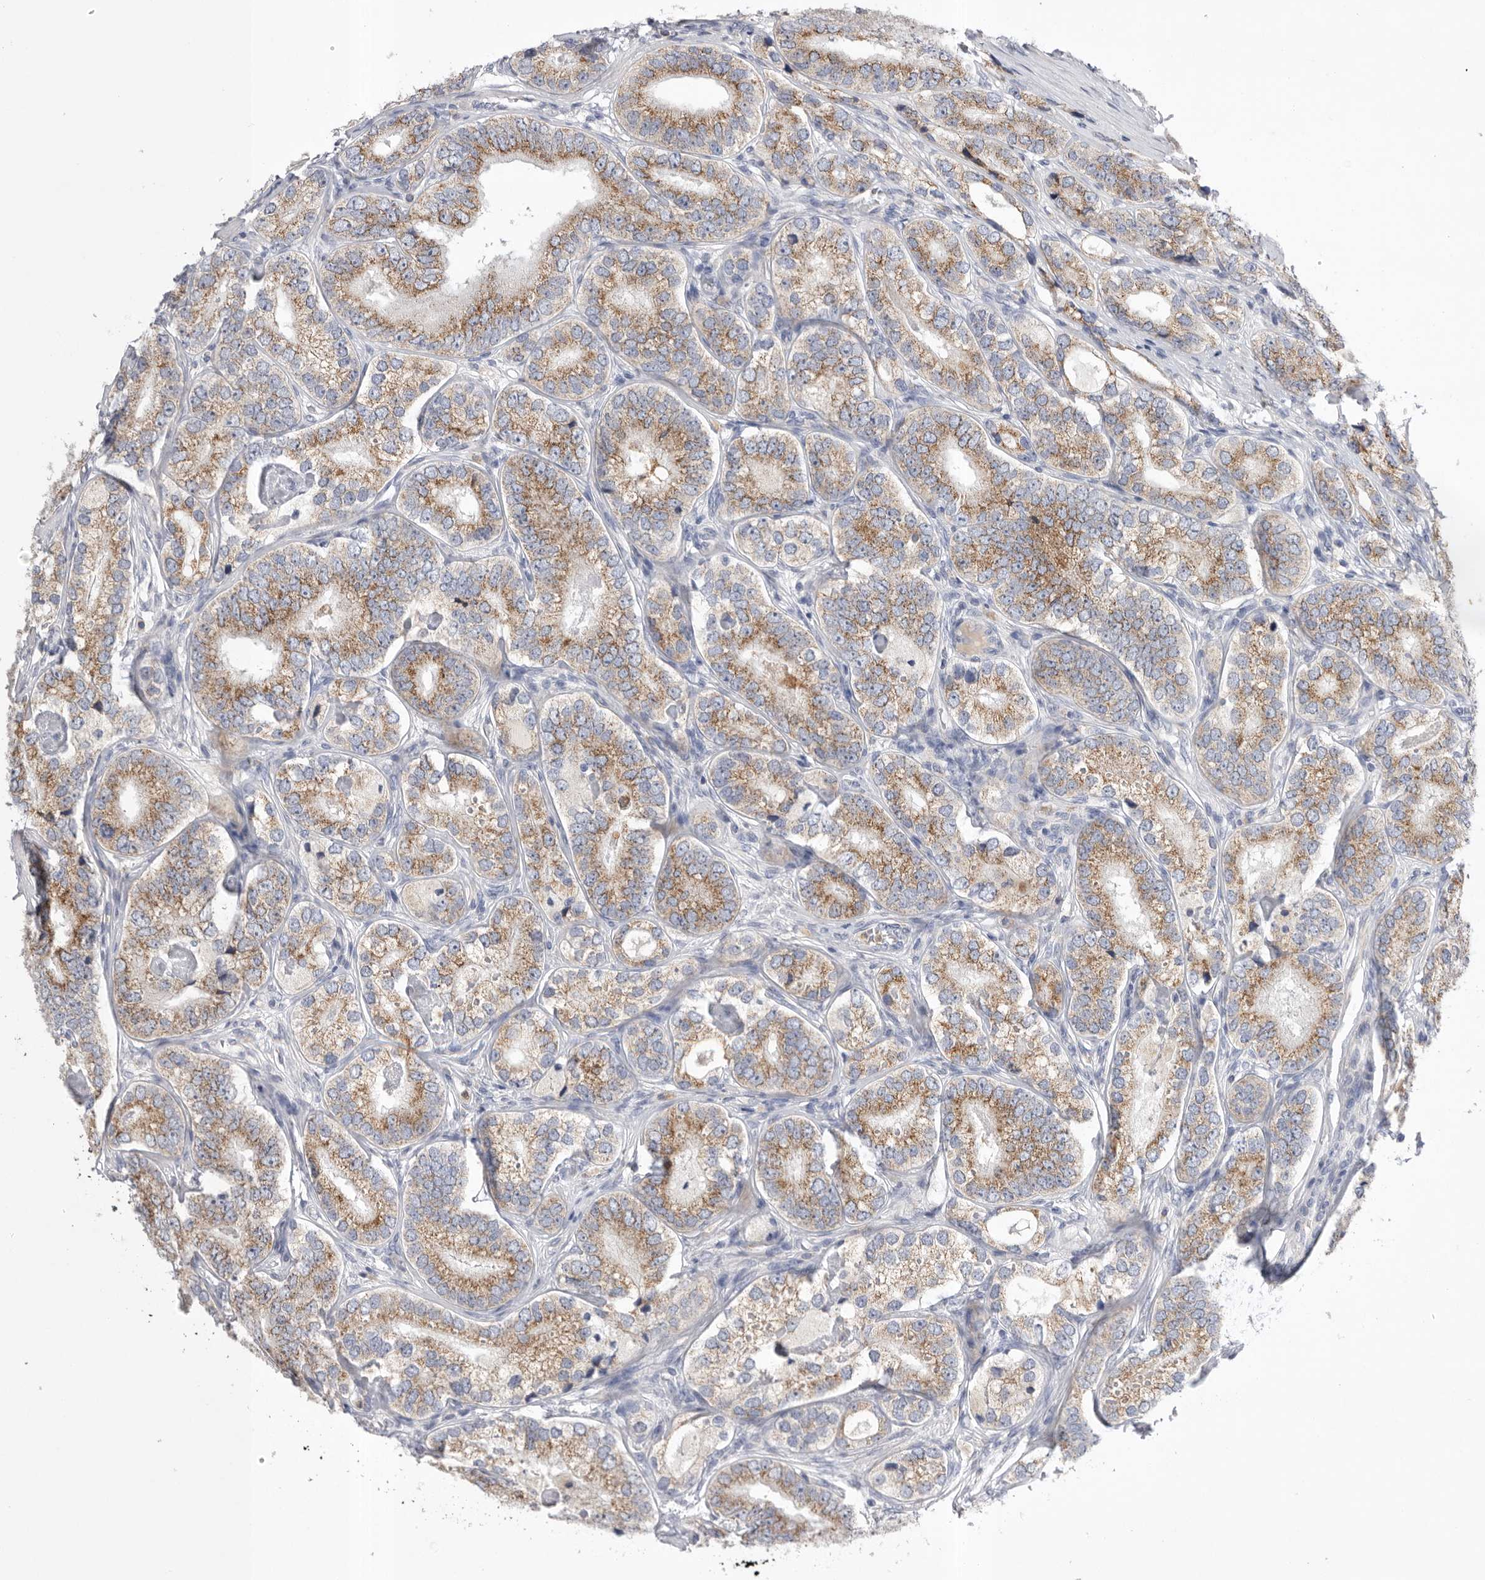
{"staining": {"intensity": "moderate", "quantity": ">75%", "location": "cytoplasmic/membranous"}, "tissue": "prostate cancer", "cell_type": "Tumor cells", "image_type": "cancer", "snomed": [{"axis": "morphology", "description": "Adenocarcinoma, High grade"}, {"axis": "topography", "description": "Prostate"}], "caption": "Tumor cells reveal moderate cytoplasmic/membranous staining in about >75% of cells in prostate cancer (high-grade adenocarcinoma).", "gene": "CCDC126", "patient": {"sex": "male", "age": 56}}